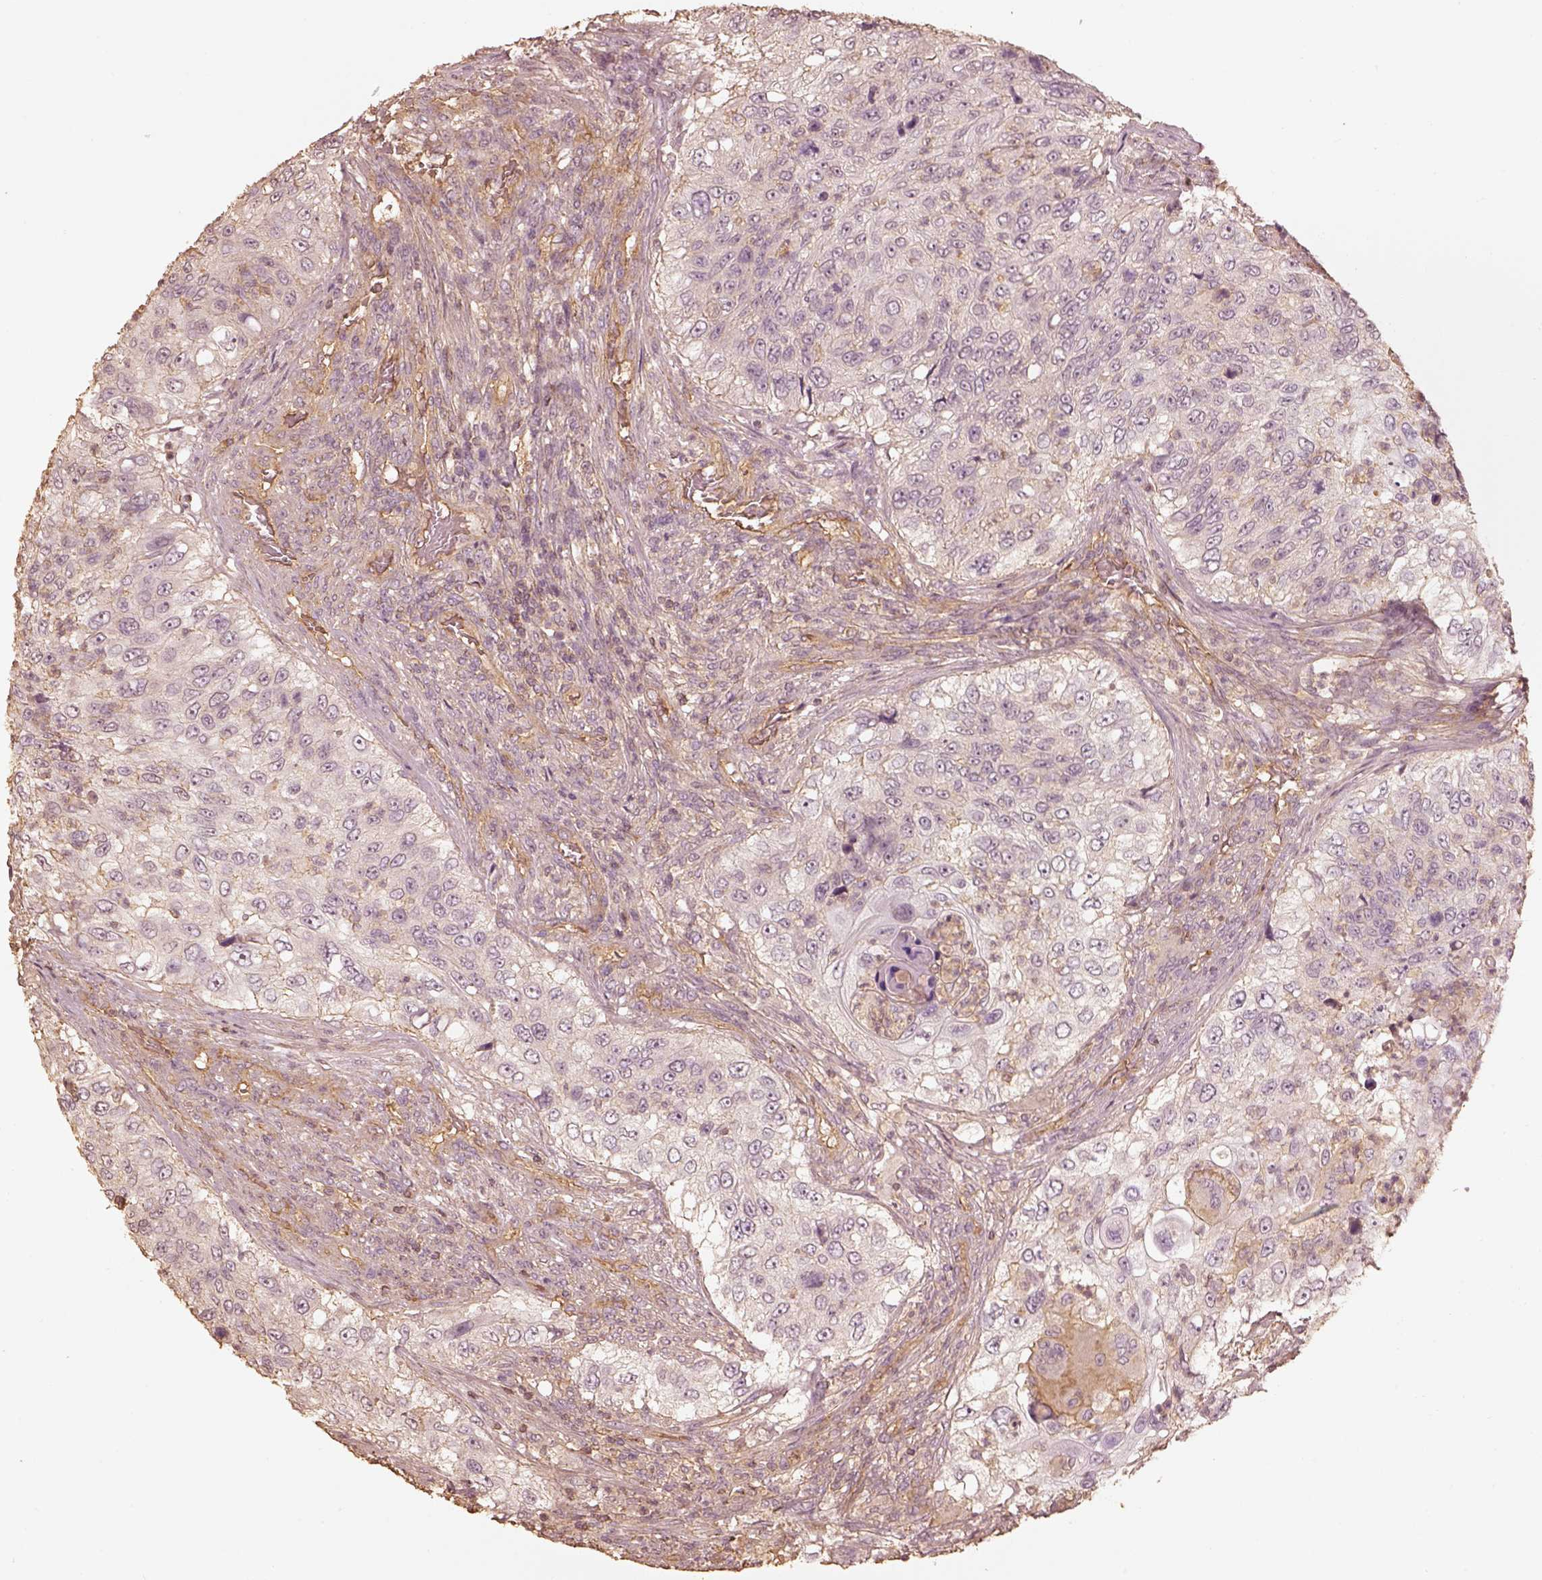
{"staining": {"intensity": "negative", "quantity": "none", "location": "none"}, "tissue": "urothelial cancer", "cell_type": "Tumor cells", "image_type": "cancer", "snomed": [{"axis": "morphology", "description": "Urothelial carcinoma, High grade"}, {"axis": "topography", "description": "Urinary bladder"}], "caption": "Histopathology image shows no protein positivity in tumor cells of urothelial carcinoma (high-grade) tissue.", "gene": "WDR7", "patient": {"sex": "female", "age": 60}}